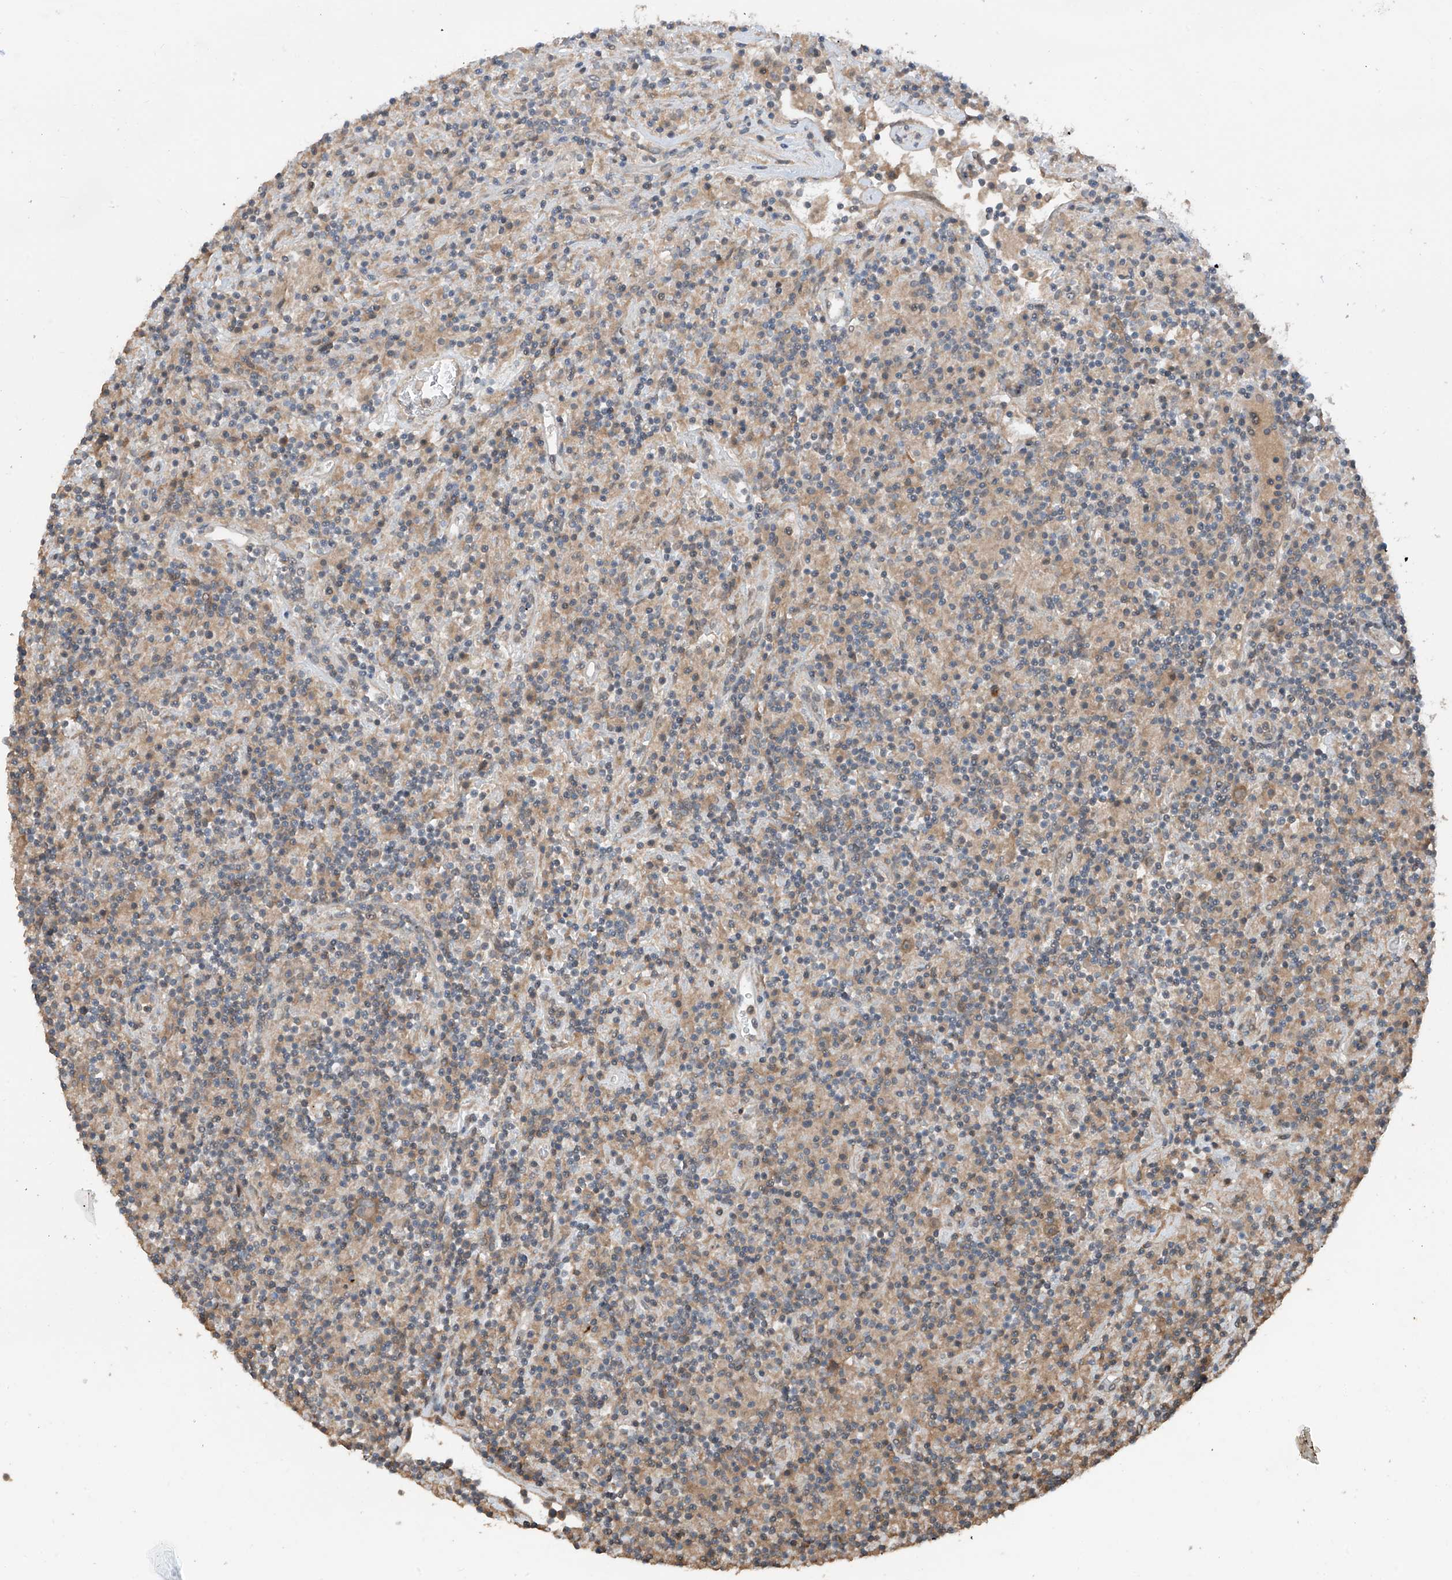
{"staining": {"intensity": "moderate", "quantity": "25%-75%", "location": "cytoplasmic/membranous"}, "tissue": "lymphoma", "cell_type": "Tumor cells", "image_type": "cancer", "snomed": [{"axis": "morphology", "description": "Hodgkin's disease, NOS"}, {"axis": "topography", "description": "Lymph node"}], "caption": "This is an image of immunohistochemistry staining of Hodgkin's disease, which shows moderate expression in the cytoplasmic/membranous of tumor cells.", "gene": "RPAIN", "patient": {"sex": "male", "age": 70}}